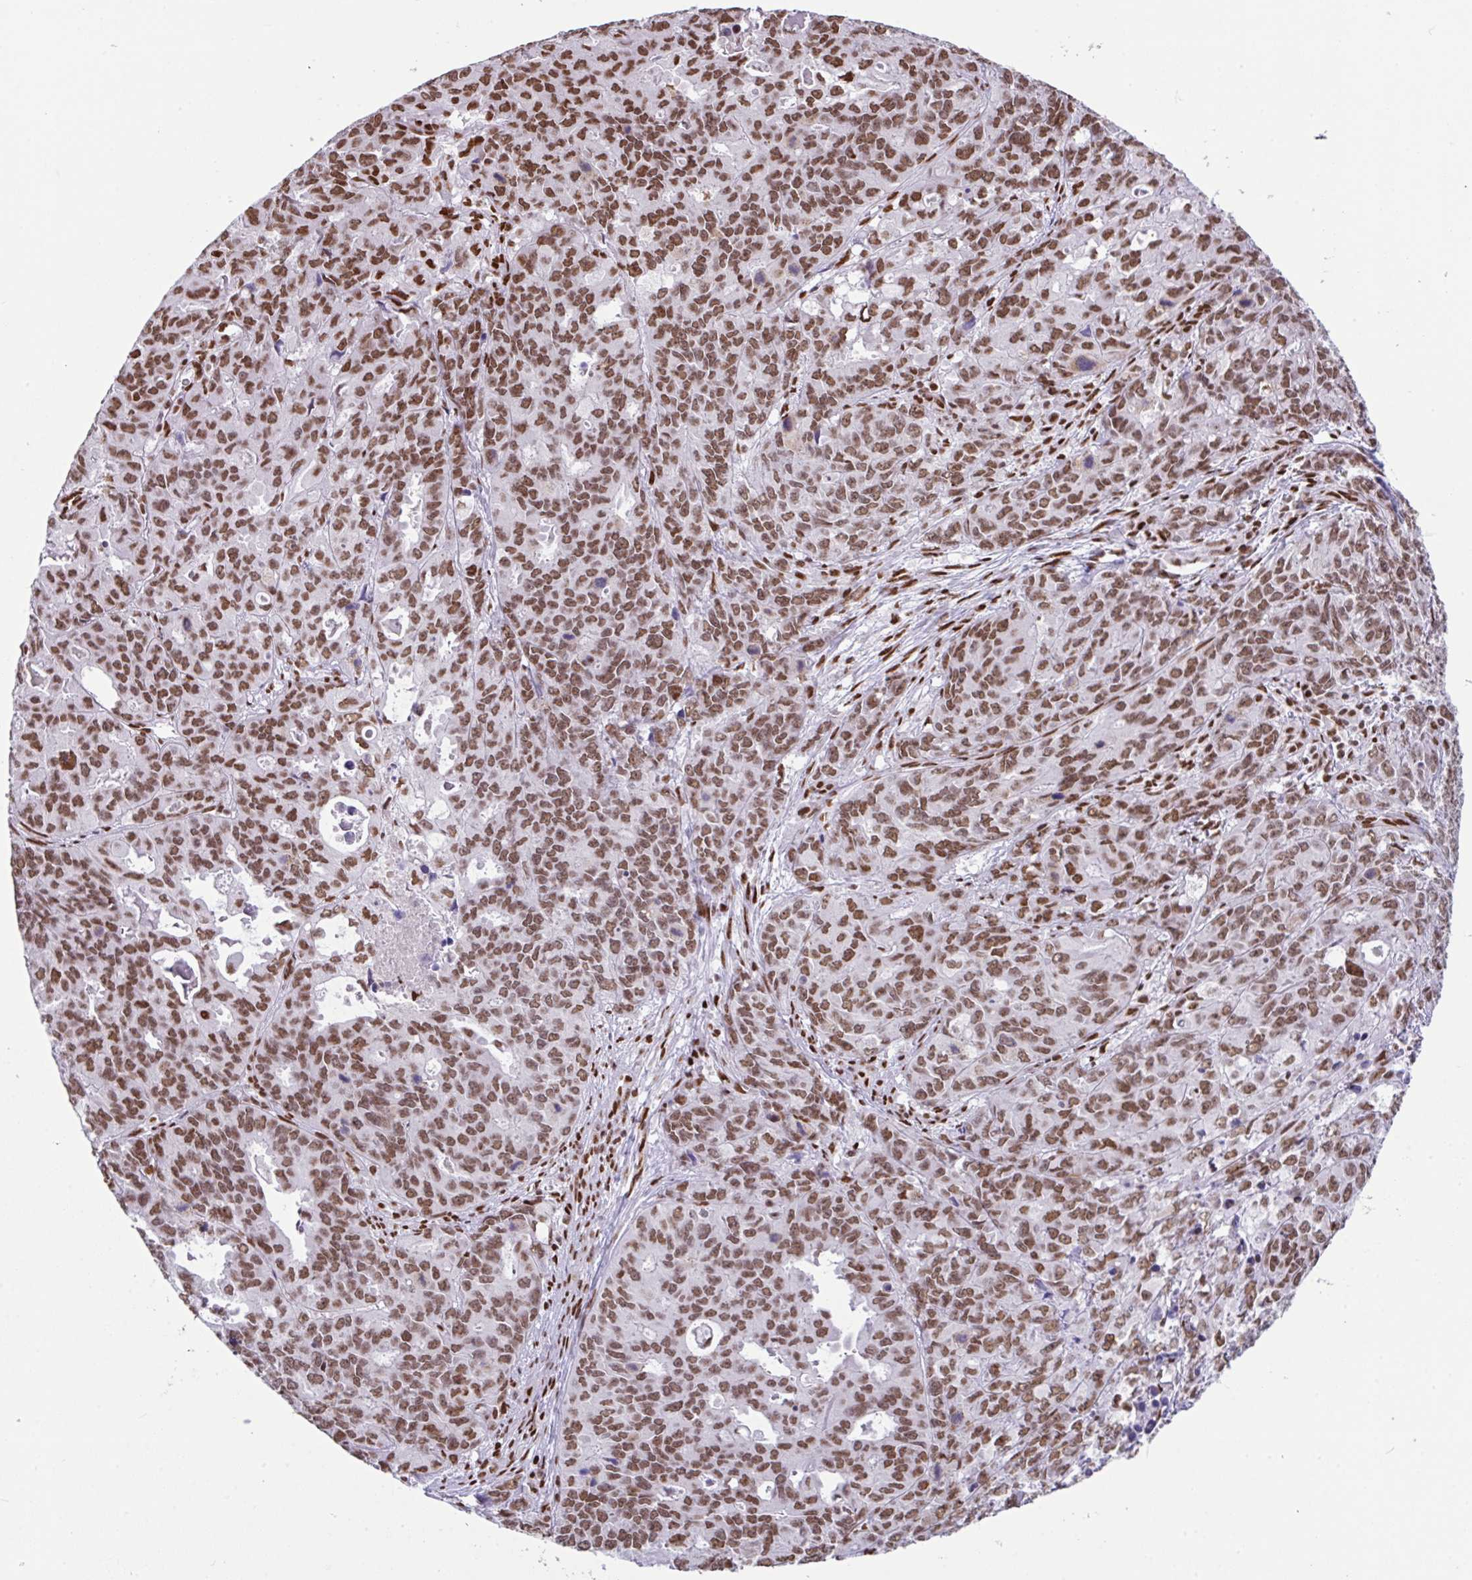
{"staining": {"intensity": "moderate", "quantity": ">75%", "location": "nuclear"}, "tissue": "endometrial cancer", "cell_type": "Tumor cells", "image_type": "cancer", "snomed": [{"axis": "morphology", "description": "Adenocarcinoma, NOS"}, {"axis": "topography", "description": "Uterus"}], "caption": "IHC of human adenocarcinoma (endometrial) shows medium levels of moderate nuclear positivity in approximately >75% of tumor cells.", "gene": "CLP1", "patient": {"sex": "female", "age": 79}}